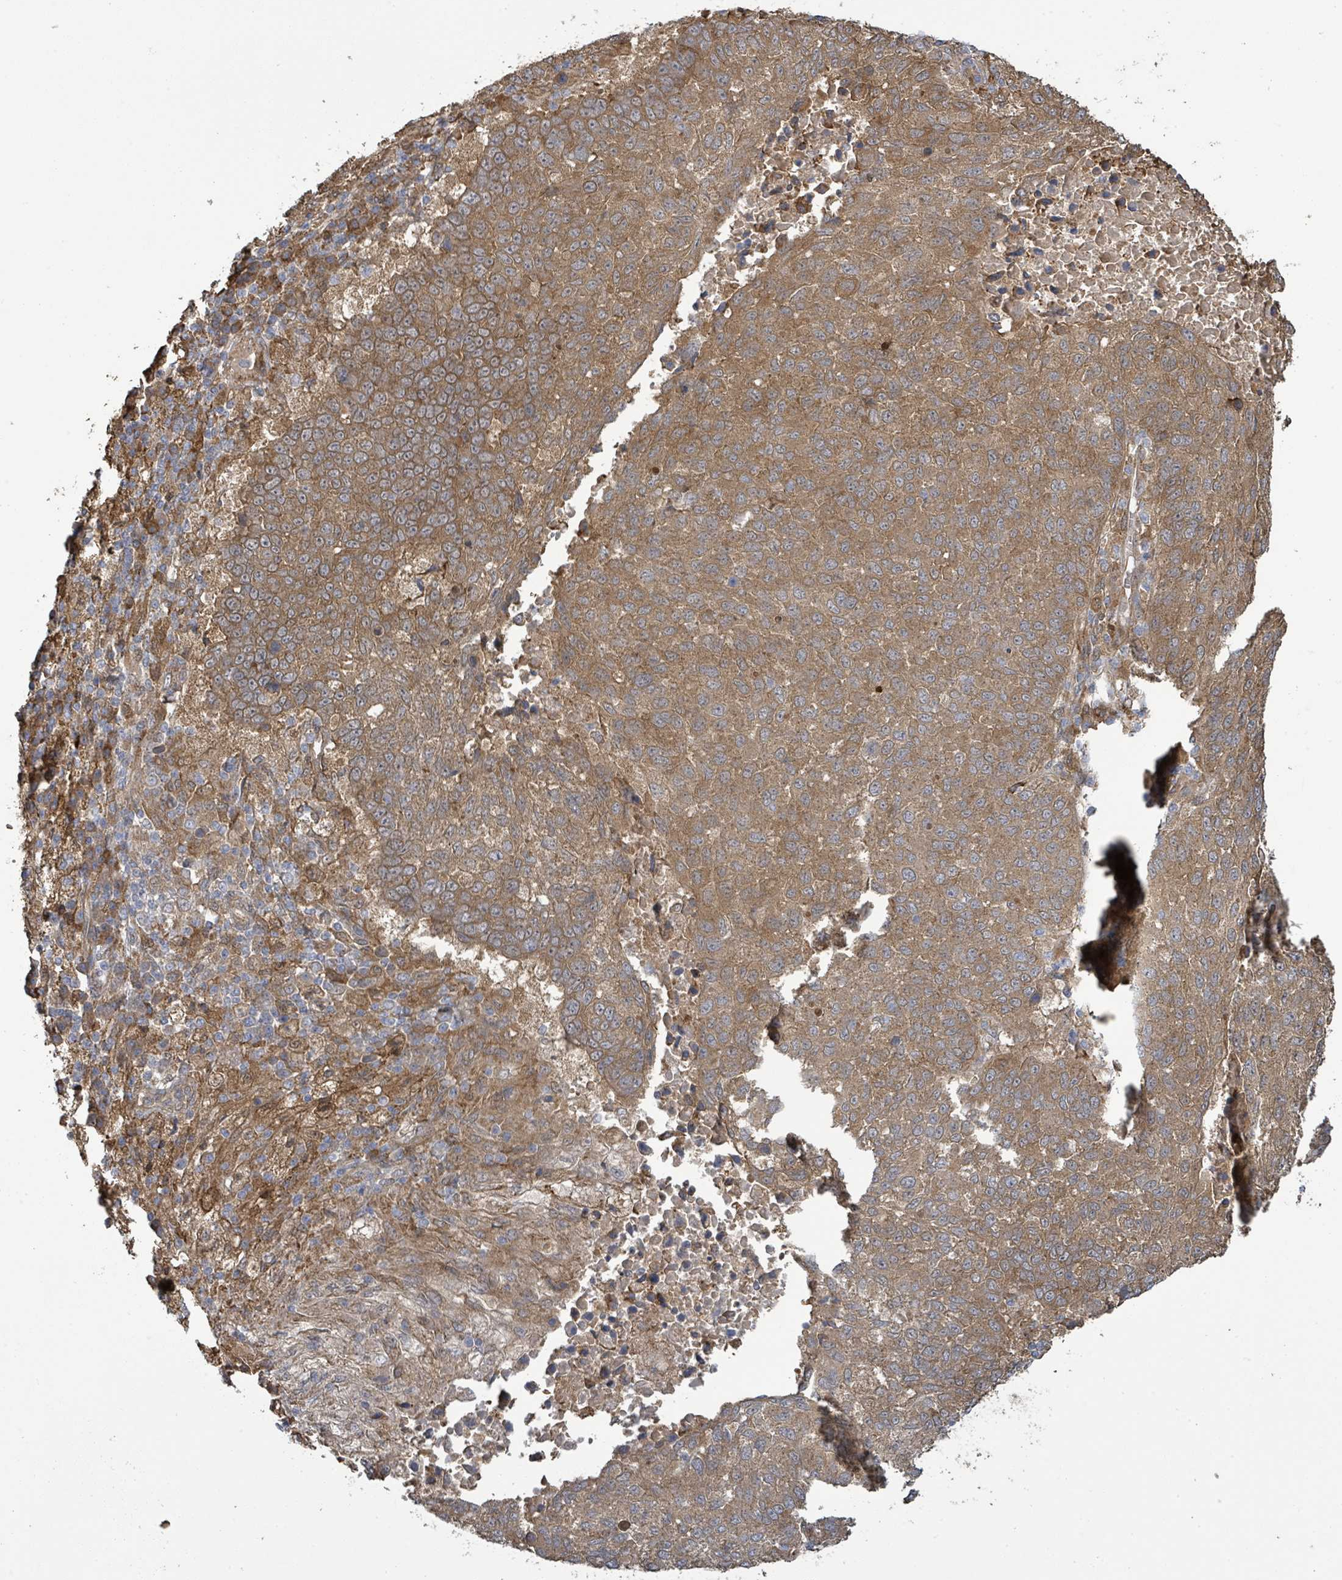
{"staining": {"intensity": "moderate", "quantity": ">75%", "location": "cytoplasmic/membranous"}, "tissue": "lung cancer", "cell_type": "Tumor cells", "image_type": "cancer", "snomed": [{"axis": "morphology", "description": "Squamous cell carcinoma, NOS"}, {"axis": "topography", "description": "Lung"}], "caption": "Human lung cancer (squamous cell carcinoma) stained with a brown dye demonstrates moderate cytoplasmic/membranous positive staining in about >75% of tumor cells.", "gene": "ARPIN", "patient": {"sex": "male", "age": 73}}